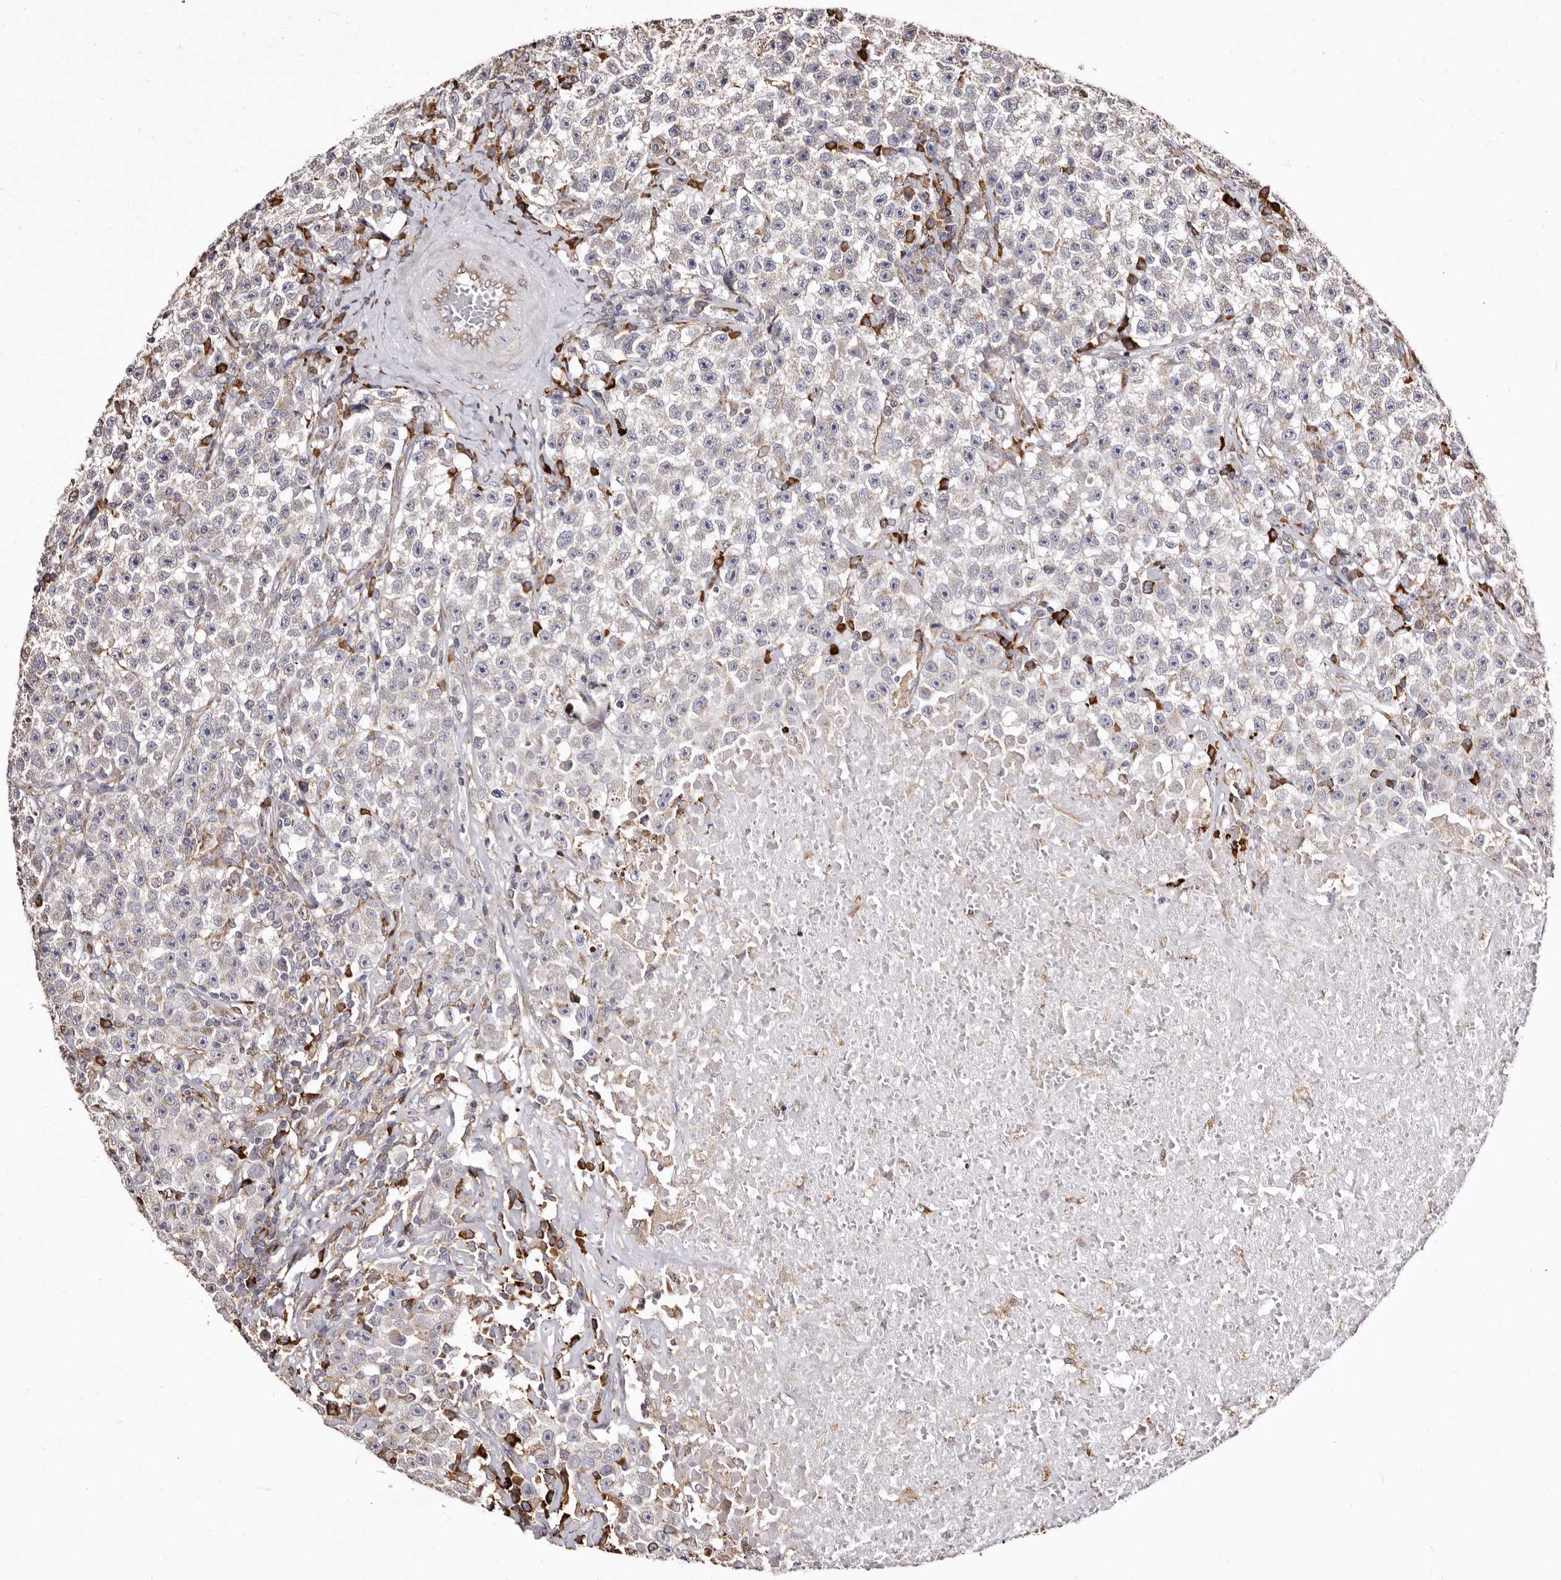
{"staining": {"intensity": "negative", "quantity": "none", "location": "none"}, "tissue": "testis cancer", "cell_type": "Tumor cells", "image_type": "cancer", "snomed": [{"axis": "morphology", "description": "Seminoma, NOS"}, {"axis": "topography", "description": "Testis"}], "caption": "This histopathology image is of testis cancer stained with immunohistochemistry to label a protein in brown with the nuclei are counter-stained blue. There is no positivity in tumor cells.", "gene": "ACBD6", "patient": {"sex": "male", "age": 22}}